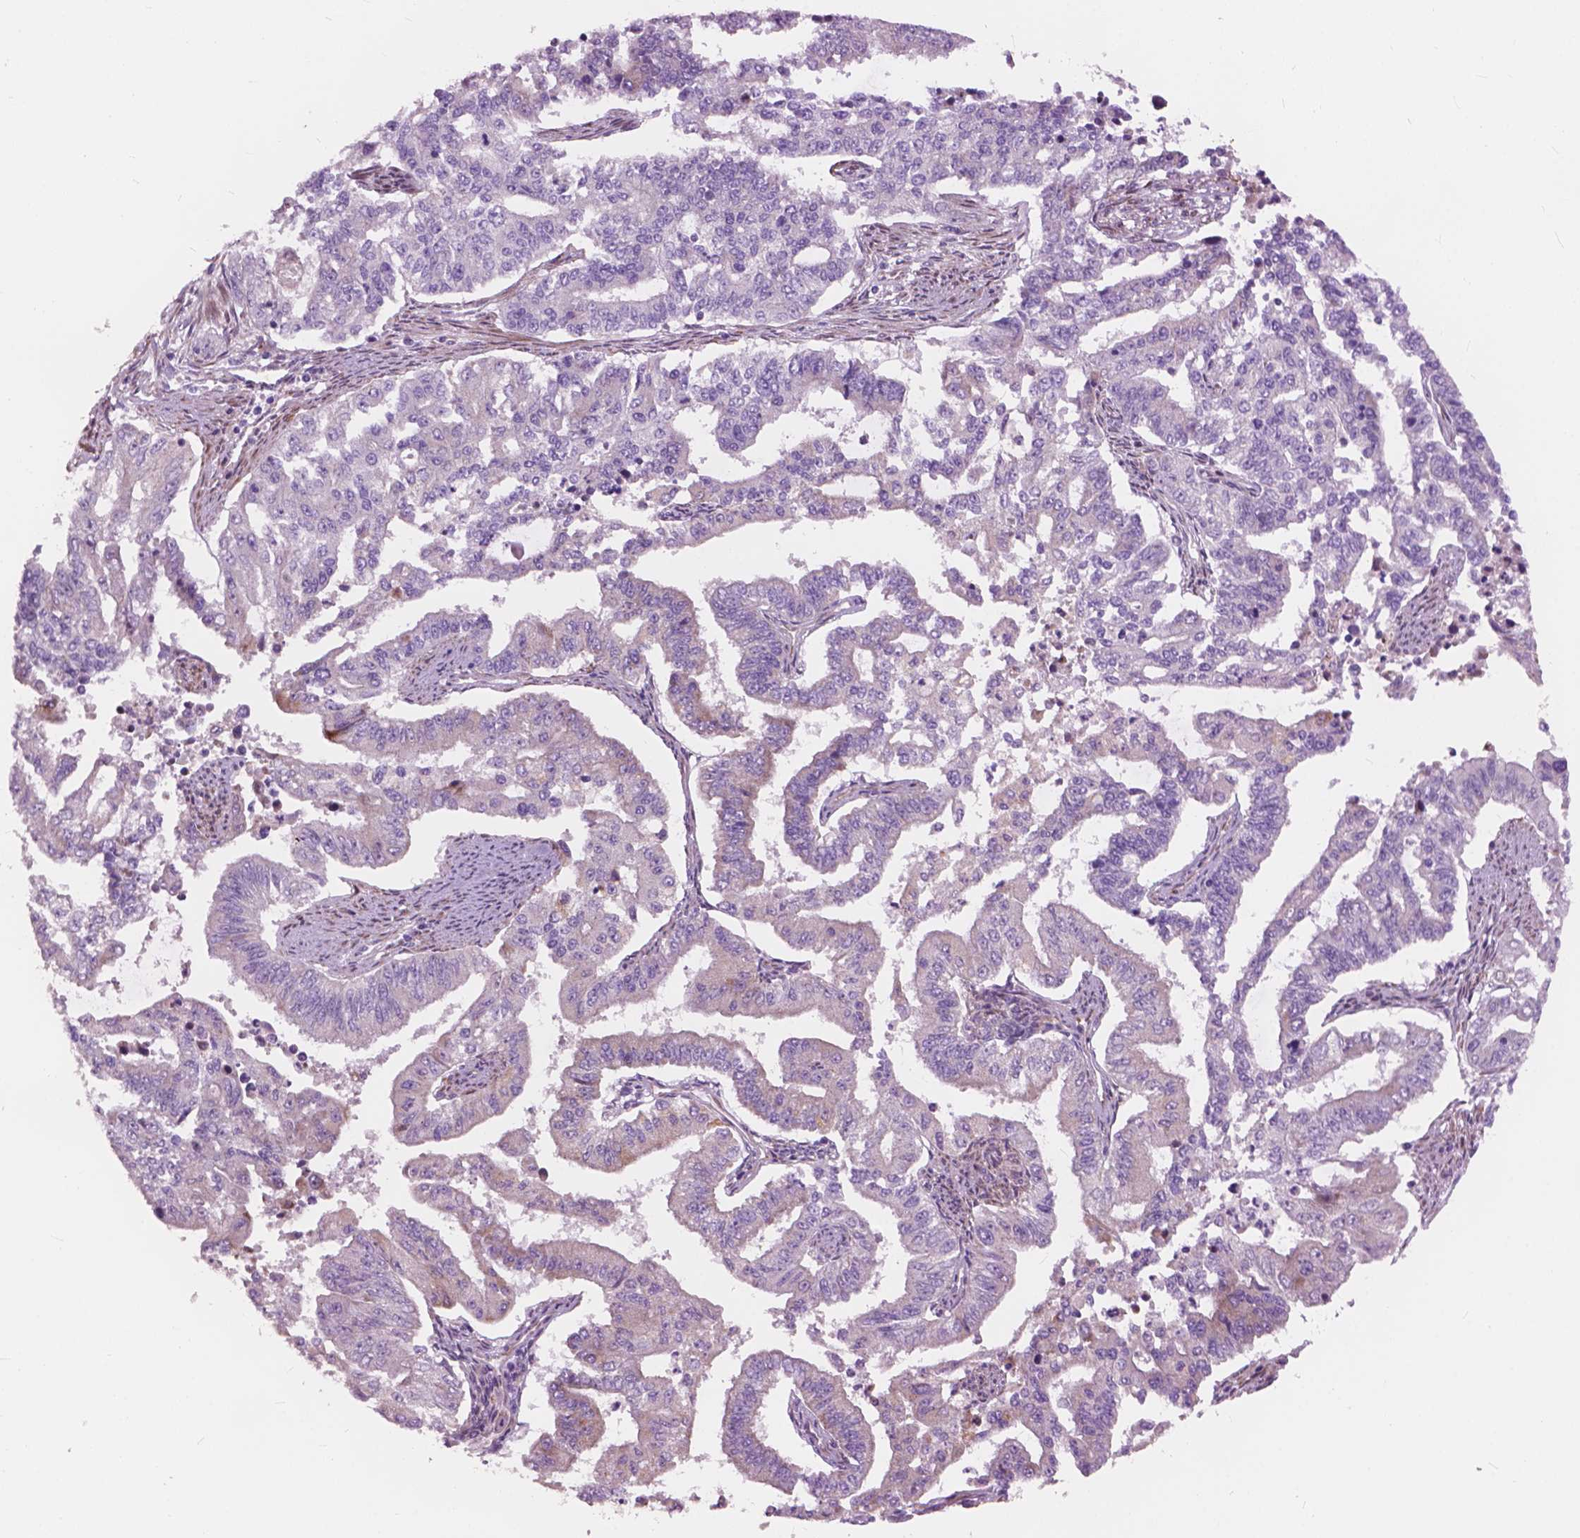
{"staining": {"intensity": "negative", "quantity": "none", "location": "none"}, "tissue": "endometrial cancer", "cell_type": "Tumor cells", "image_type": "cancer", "snomed": [{"axis": "morphology", "description": "Adenocarcinoma, NOS"}, {"axis": "topography", "description": "Uterus"}], "caption": "IHC image of endometrial cancer stained for a protein (brown), which displays no expression in tumor cells.", "gene": "MORN1", "patient": {"sex": "female", "age": 59}}